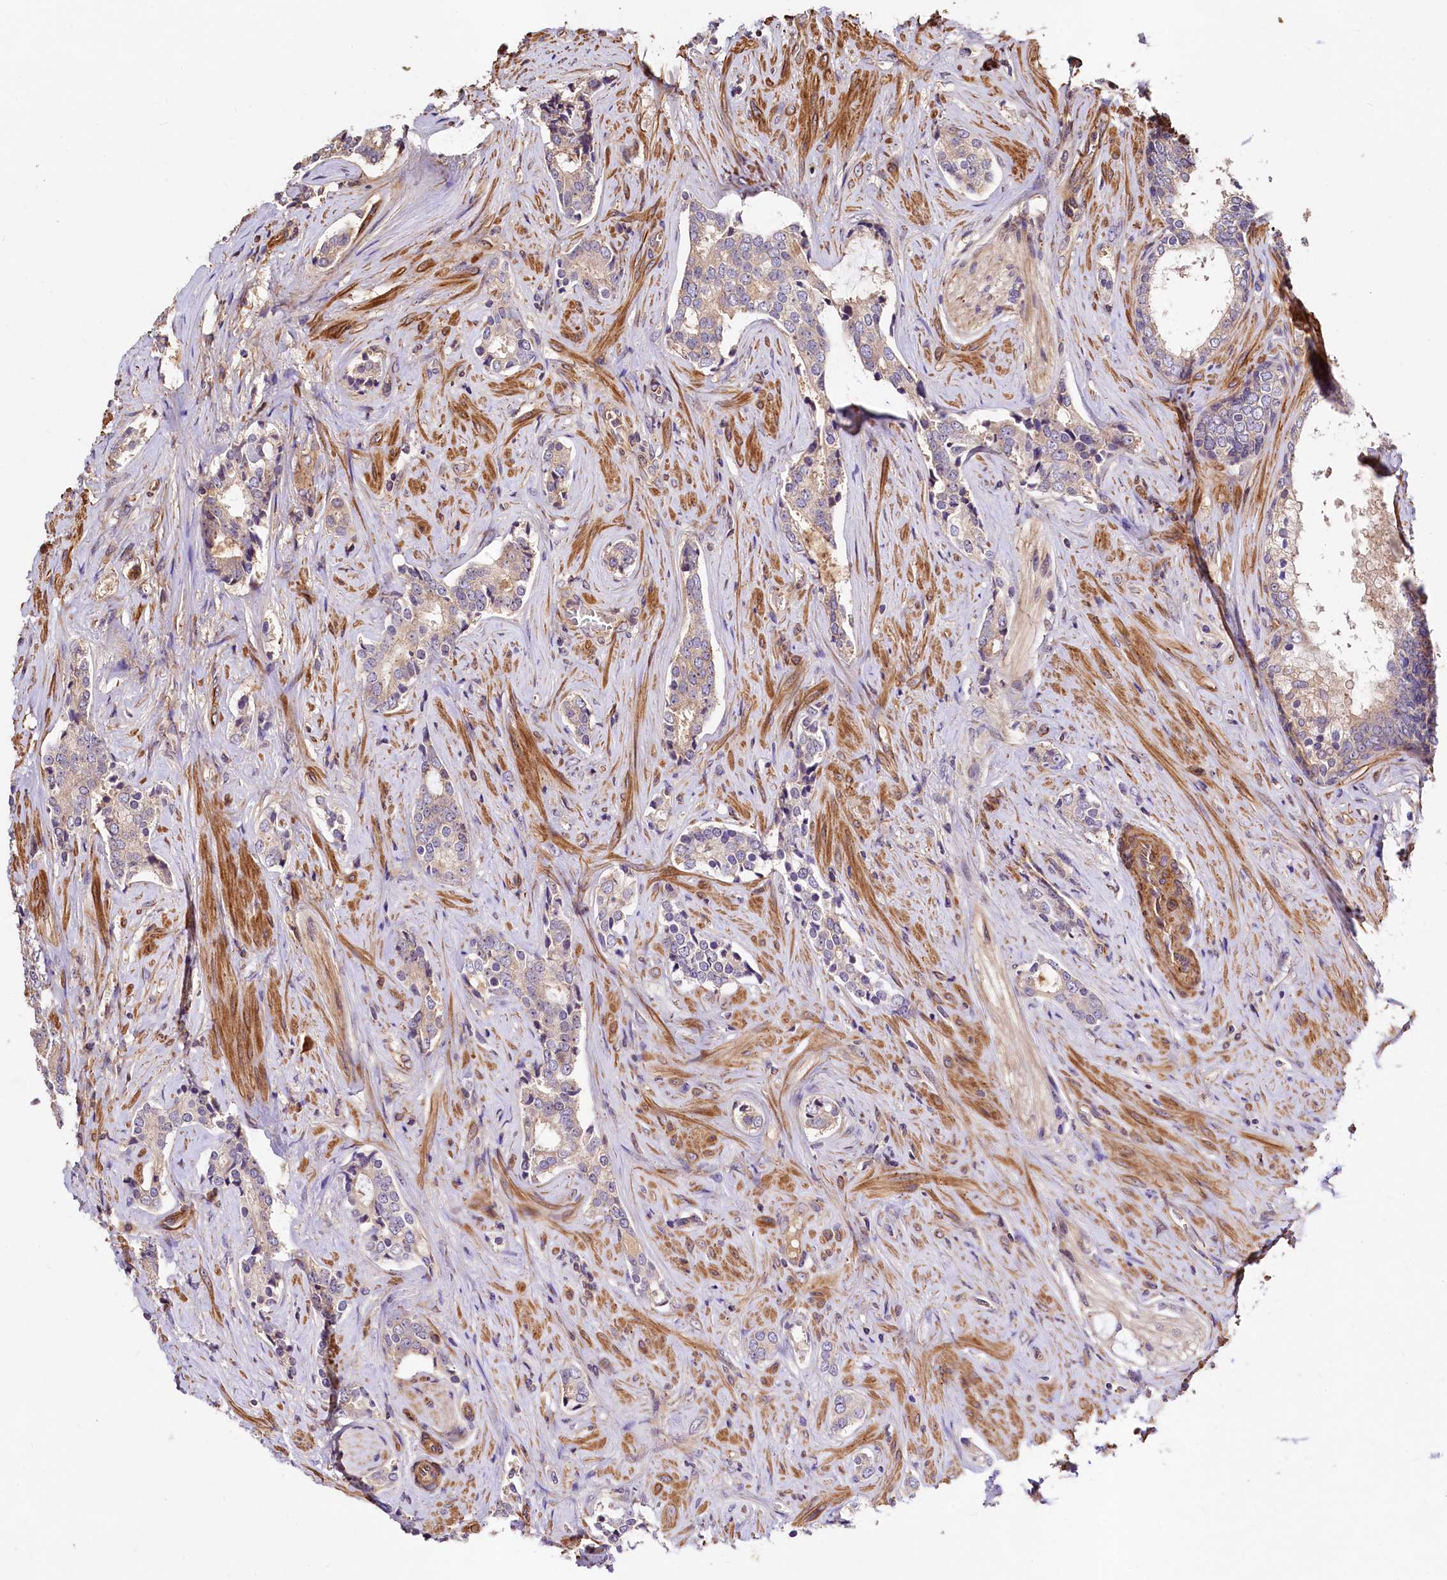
{"staining": {"intensity": "weak", "quantity": "<25%", "location": "cytoplasmic/membranous"}, "tissue": "prostate cancer", "cell_type": "Tumor cells", "image_type": "cancer", "snomed": [{"axis": "morphology", "description": "Adenocarcinoma, High grade"}, {"axis": "topography", "description": "Prostate"}], "caption": "Tumor cells are negative for brown protein staining in prostate cancer (adenocarcinoma (high-grade)).", "gene": "KLHDC4", "patient": {"sex": "male", "age": 63}}